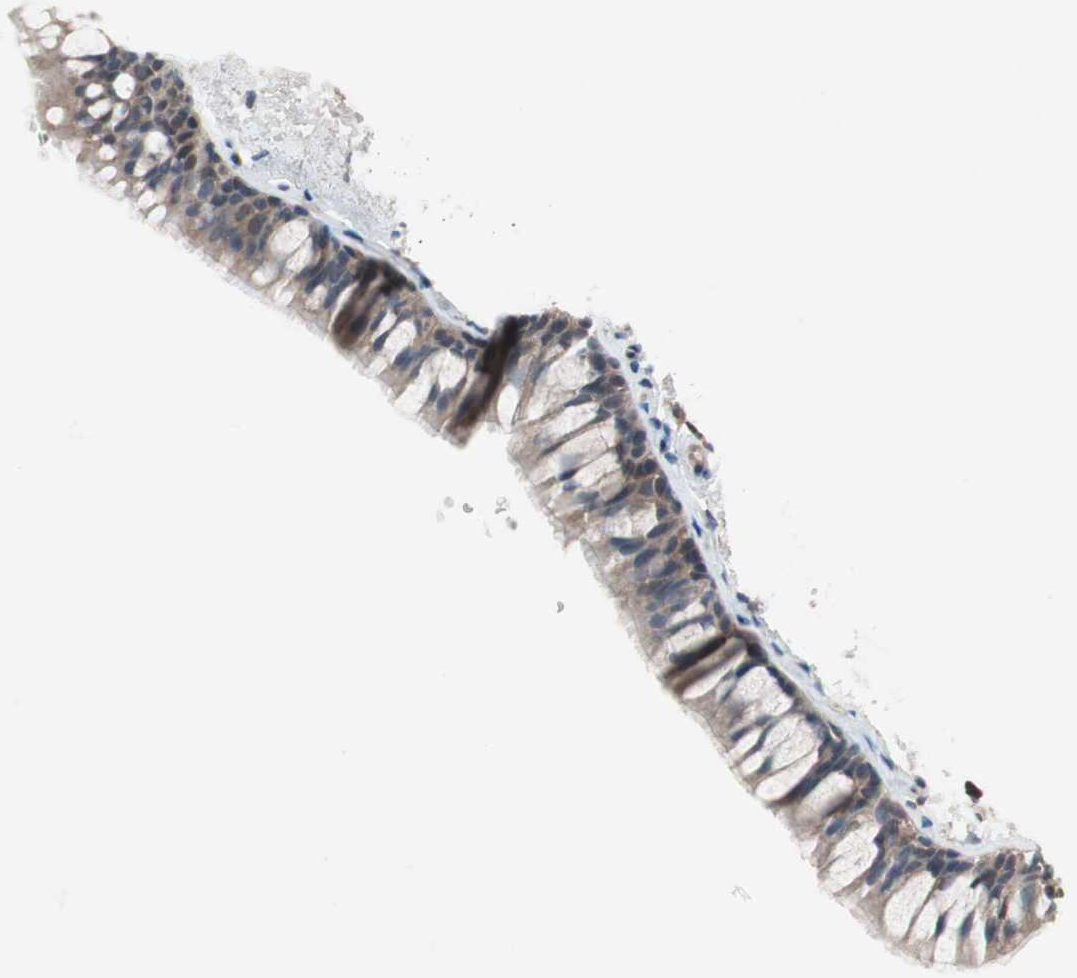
{"staining": {"intensity": "weak", "quantity": ">75%", "location": "cytoplasmic/membranous"}, "tissue": "bronchus", "cell_type": "Respiratory epithelial cells", "image_type": "normal", "snomed": [{"axis": "morphology", "description": "Normal tissue, NOS"}, {"axis": "topography", "description": "Bronchus"}], "caption": "An IHC histopathology image of normal tissue is shown. Protein staining in brown shows weak cytoplasmic/membranous positivity in bronchus within respiratory epithelial cells. Nuclei are stained in blue.", "gene": "GALT", "patient": {"sex": "female", "age": 73}}